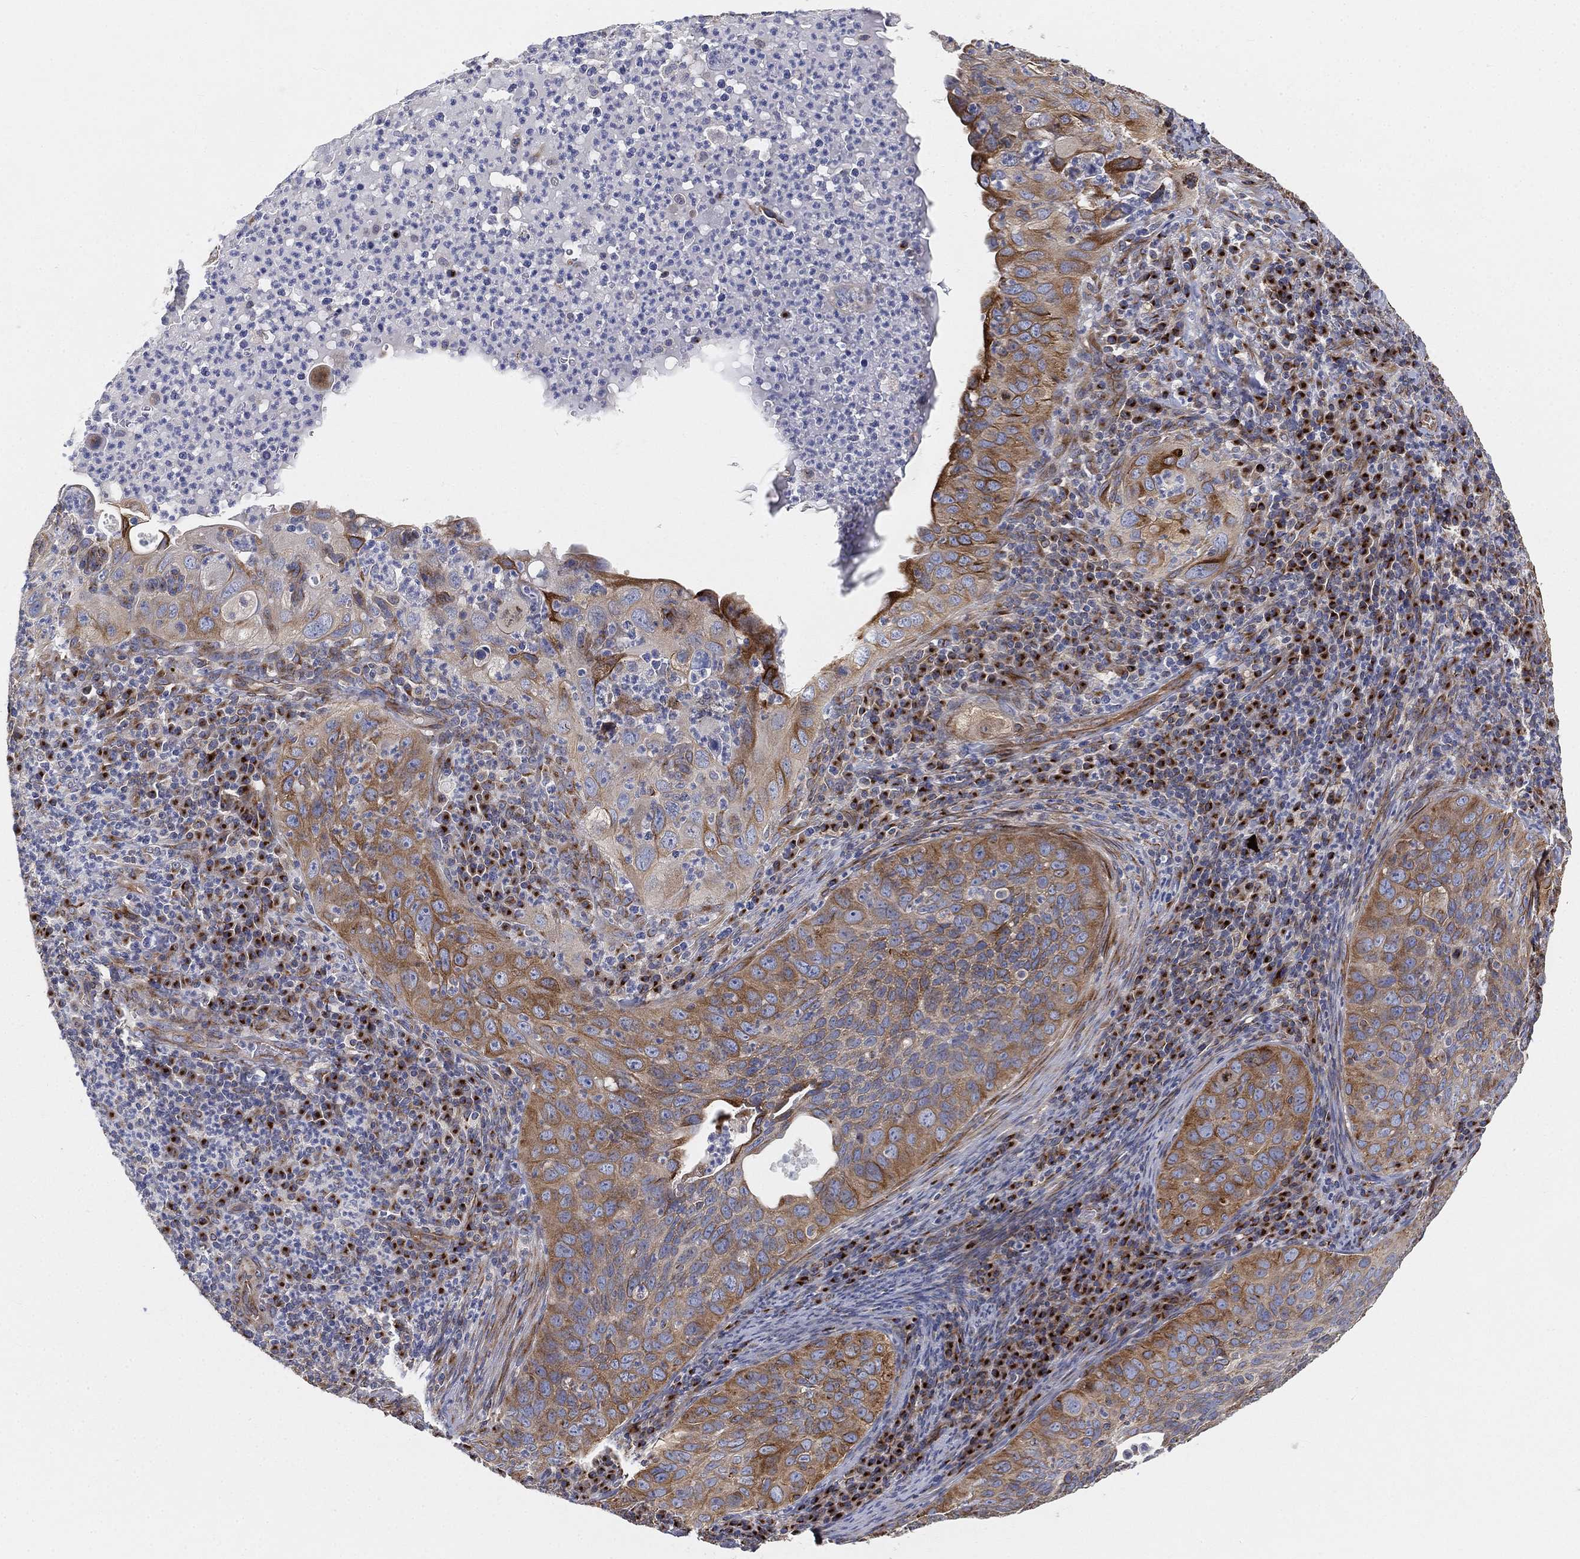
{"staining": {"intensity": "strong", "quantity": "25%-75%", "location": "cytoplasmic/membranous"}, "tissue": "cervical cancer", "cell_type": "Tumor cells", "image_type": "cancer", "snomed": [{"axis": "morphology", "description": "Squamous cell carcinoma, NOS"}, {"axis": "topography", "description": "Cervix"}], "caption": "There is high levels of strong cytoplasmic/membranous staining in tumor cells of cervical cancer, as demonstrated by immunohistochemical staining (brown color).", "gene": "TMEM25", "patient": {"sex": "female", "age": 26}}